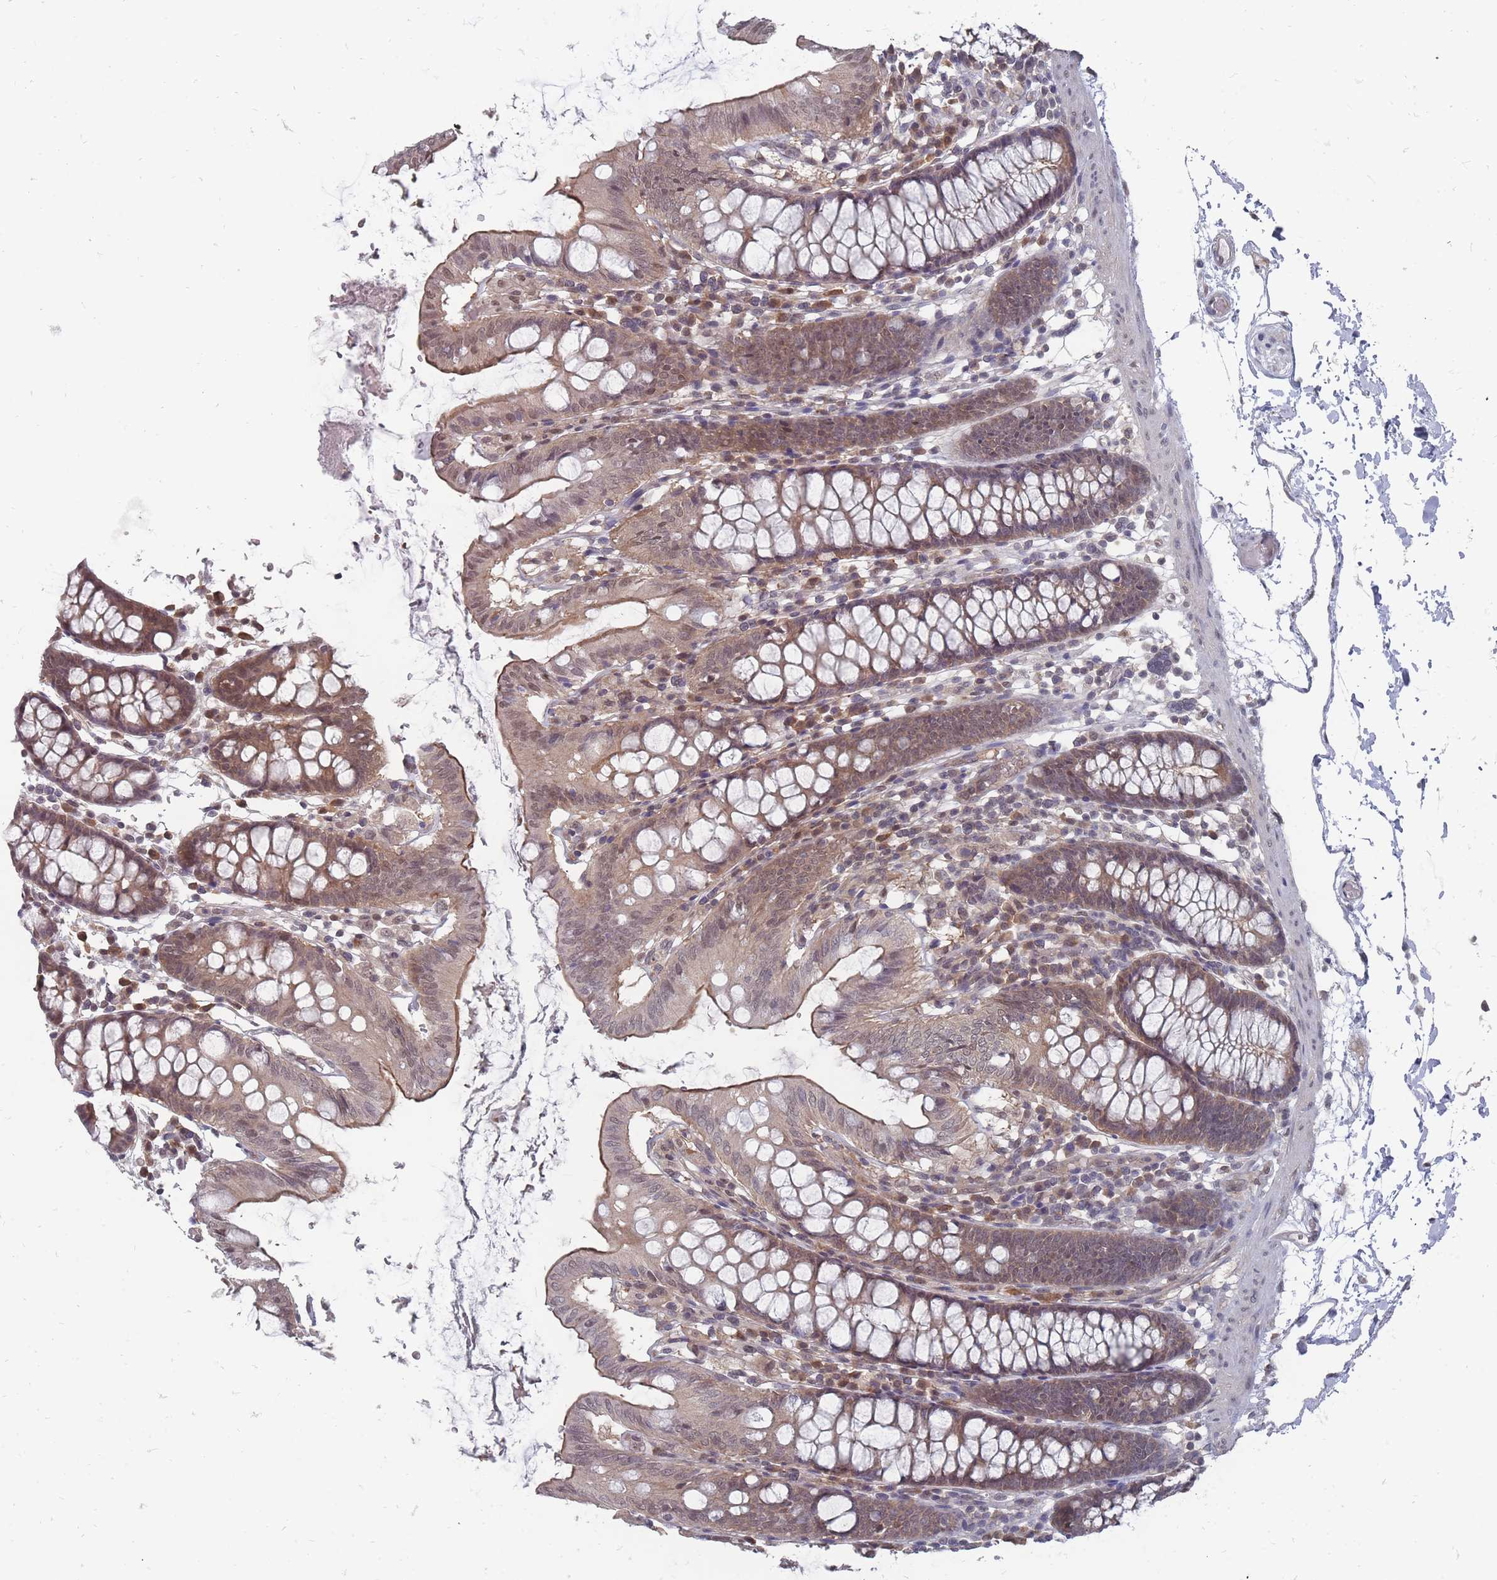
{"staining": {"intensity": "negative", "quantity": "none", "location": "none"}, "tissue": "colon", "cell_type": "Endothelial cells", "image_type": "normal", "snomed": [{"axis": "morphology", "description": "Normal tissue, NOS"}, {"axis": "topography", "description": "Colon"}], "caption": "Human colon stained for a protein using IHC demonstrates no expression in endothelial cells.", "gene": "NKD1", "patient": {"sex": "male", "age": 75}}